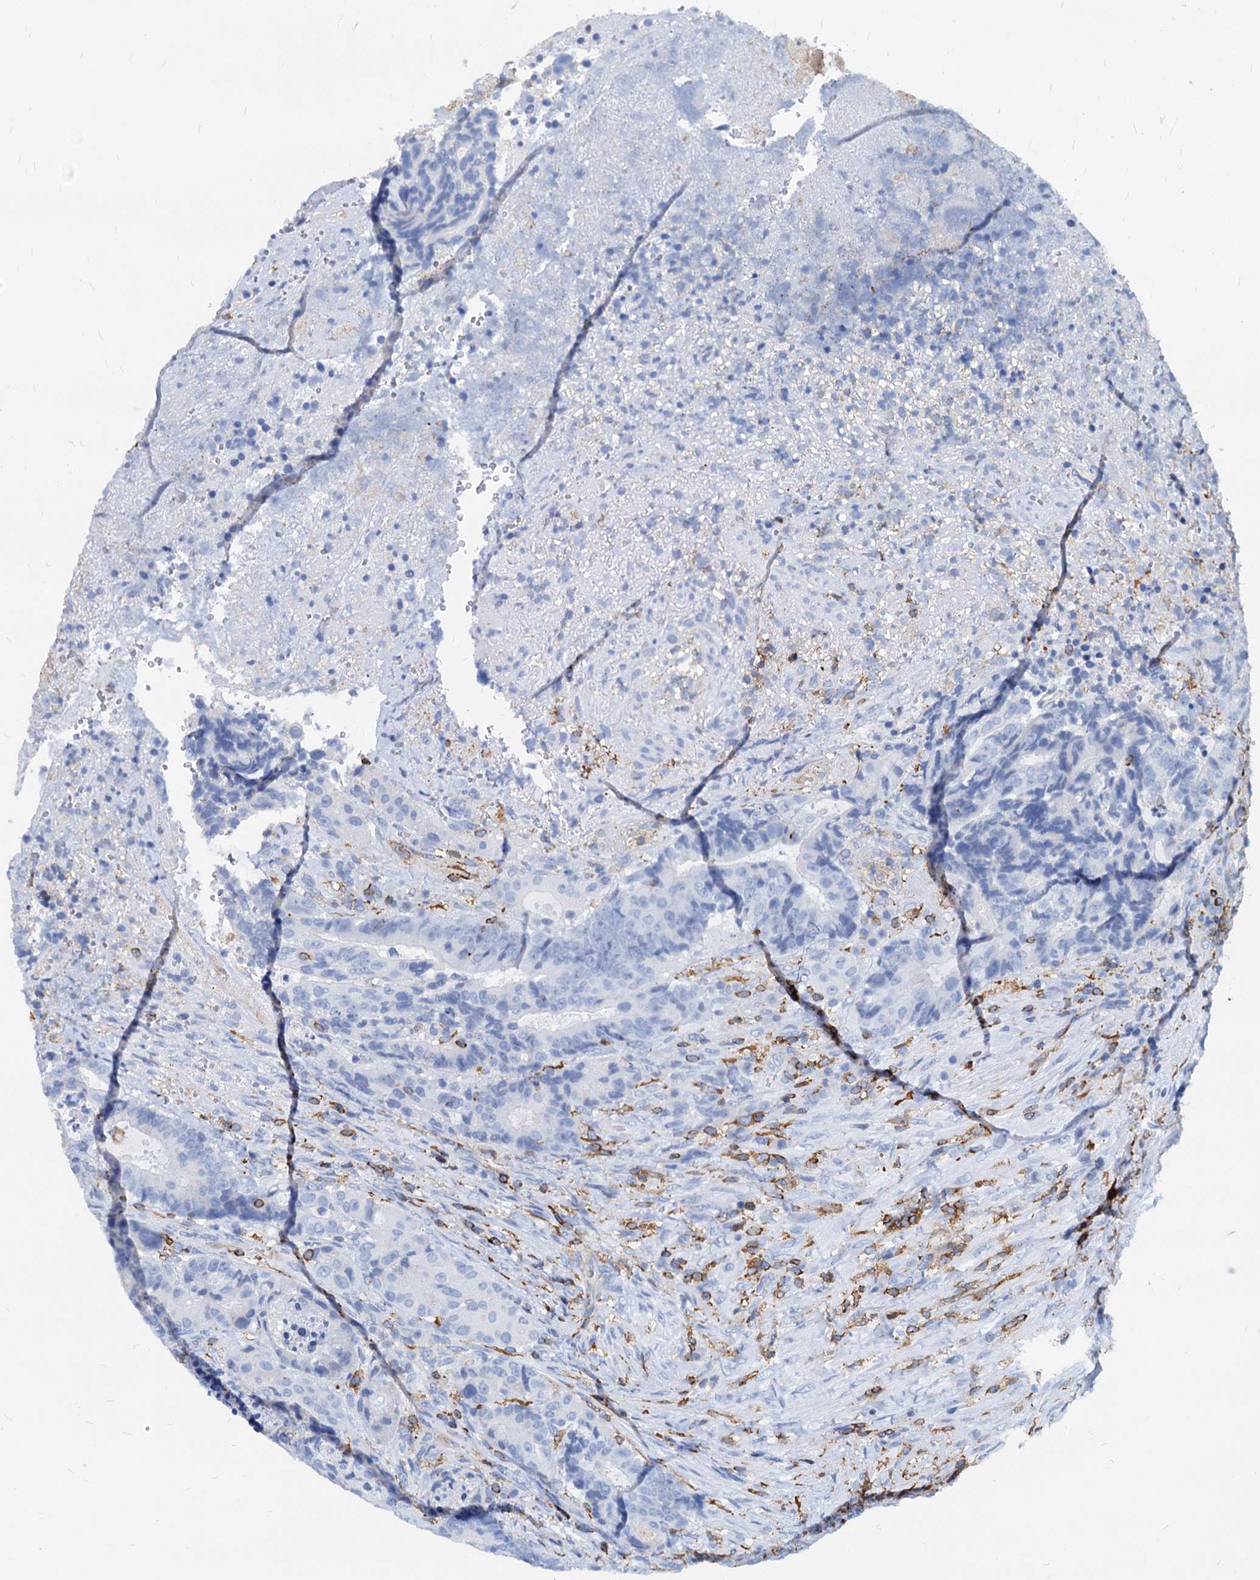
{"staining": {"intensity": "negative", "quantity": "none", "location": "none"}, "tissue": "colorectal cancer", "cell_type": "Tumor cells", "image_type": "cancer", "snomed": [{"axis": "morphology", "description": "Adenocarcinoma, NOS"}, {"axis": "topography", "description": "Rectum"}], "caption": "Tumor cells show no significant expression in adenocarcinoma (colorectal).", "gene": "LCP2", "patient": {"sex": "male", "age": 69}}